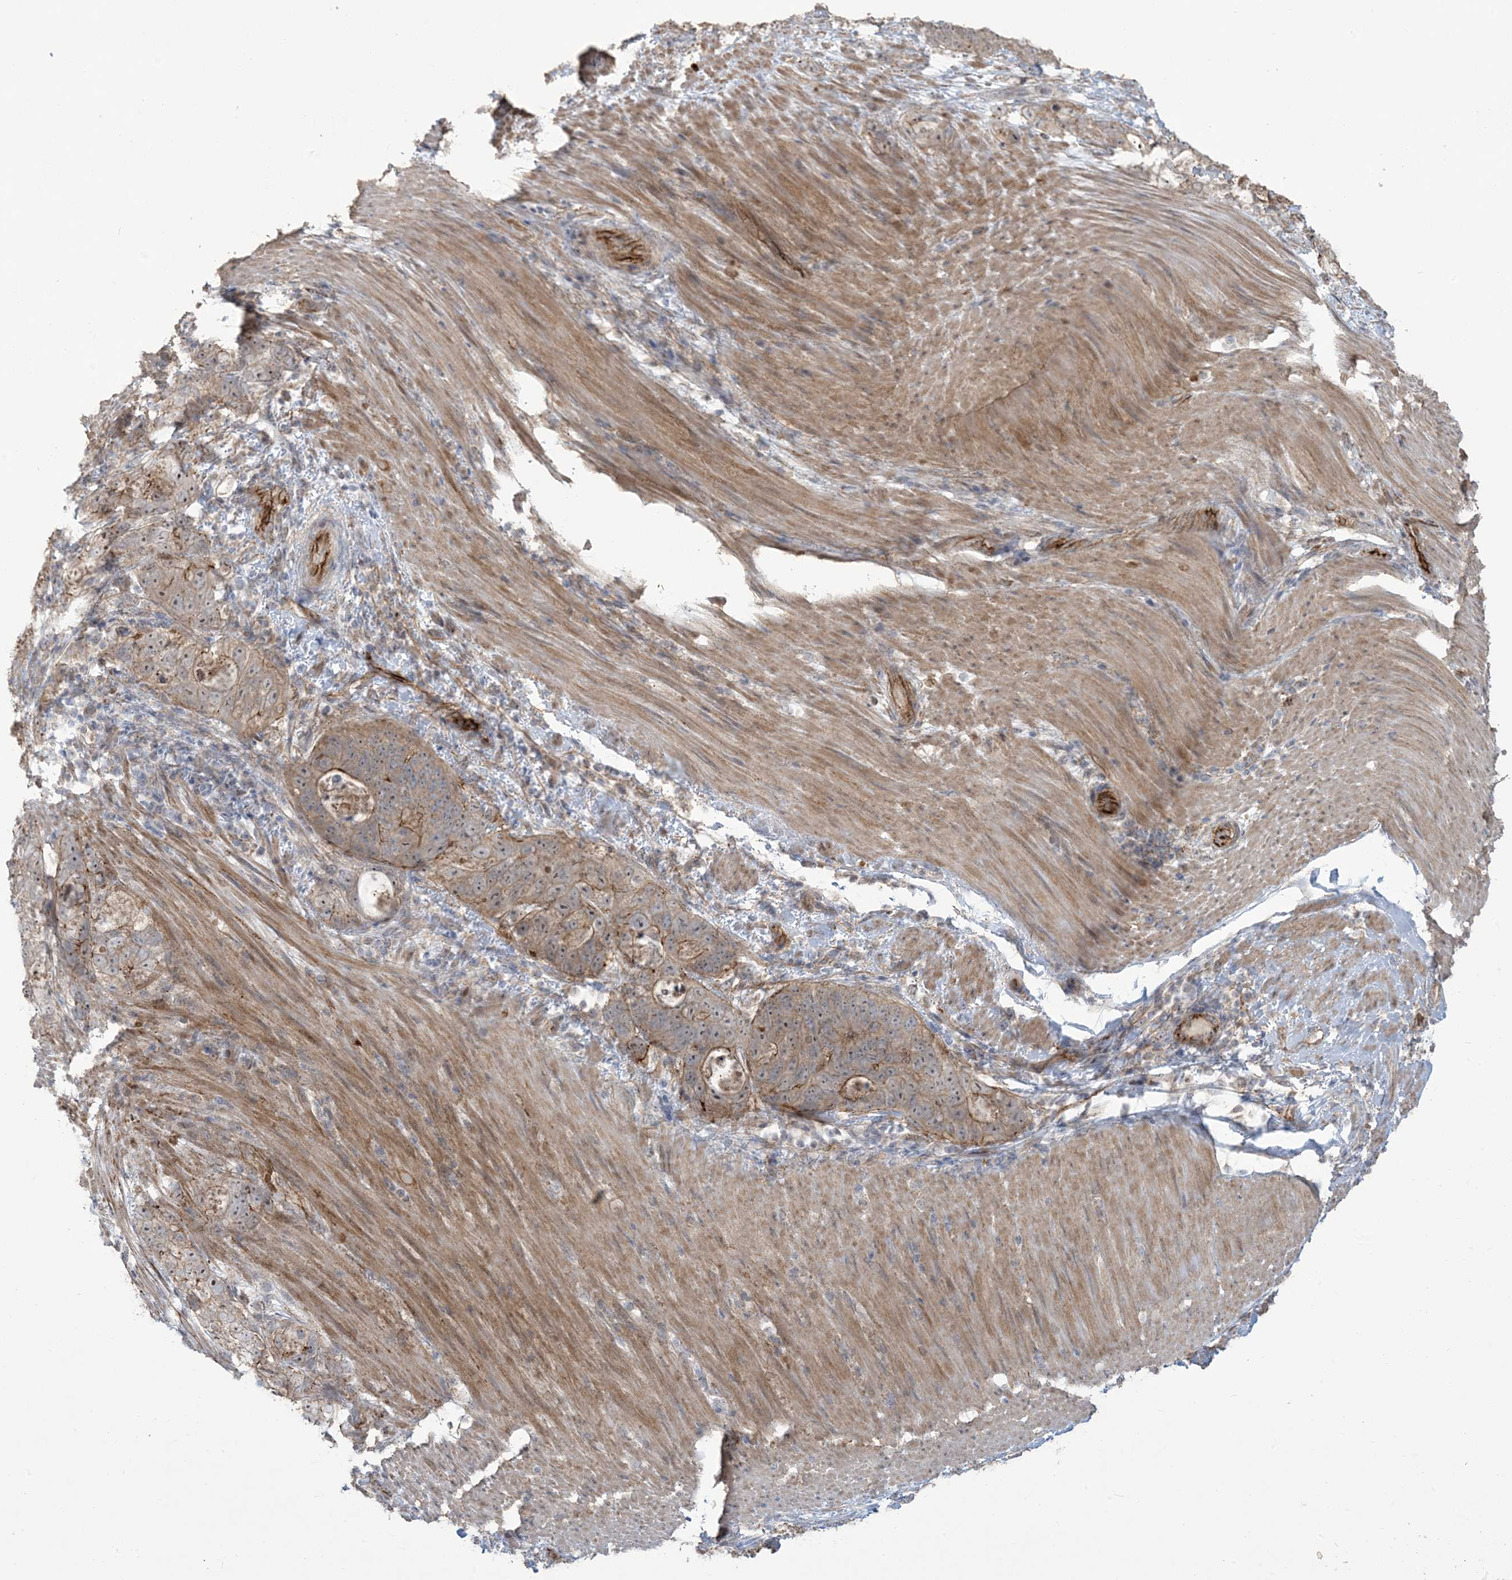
{"staining": {"intensity": "moderate", "quantity": "<25%", "location": "cytoplasmic/membranous,nuclear"}, "tissue": "stomach cancer", "cell_type": "Tumor cells", "image_type": "cancer", "snomed": [{"axis": "morphology", "description": "Normal tissue, NOS"}, {"axis": "morphology", "description": "Adenocarcinoma, NOS"}, {"axis": "topography", "description": "Stomach"}], "caption": "Immunohistochemical staining of human adenocarcinoma (stomach) exhibits low levels of moderate cytoplasmic/membranous and nuclear protein staining in about <25% of tumor cells.", "gene": "KLHL18", "patient": {"sex": "female", "age": 89}}